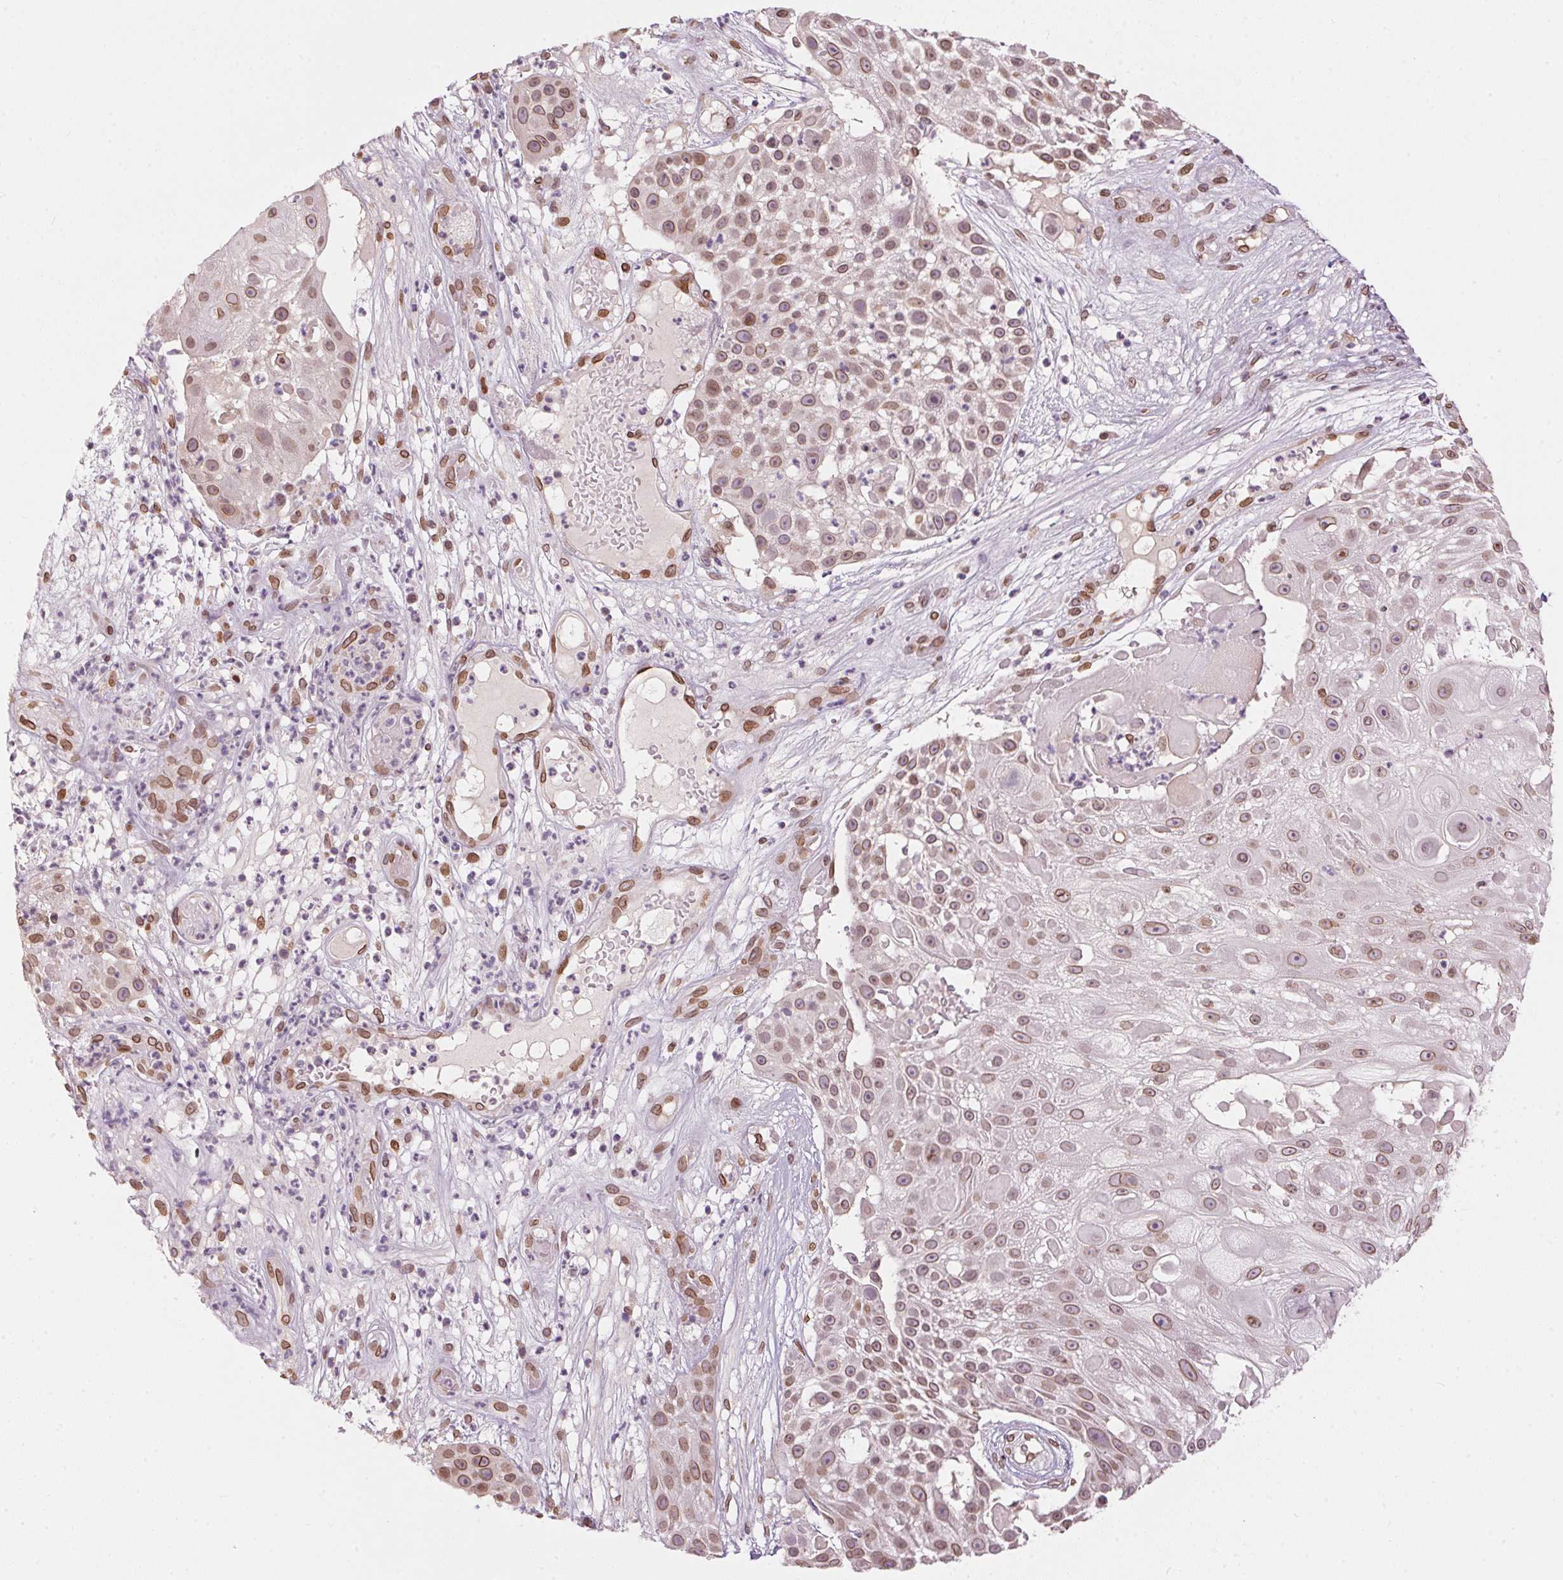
{"staining": {"intensity": "moderate", "quantity": ">75%", "location": "cytoplasmic/membranous,nuclear"}, "tissue": "skin cancer", "cell_type": "Tumor cells", "image_type": "cancer", "snomed": [{"axis": "morphology", "description": "Squamous cell carcinoma, NOS"}, {"axis": "topography", "description": "Skin"}], "caption": "Human skin cancer (squamous cell carcinoma) stained with a protein marker reveals moderate staining in tumor cells.", "gene": "TMEM175", "patient": {"sex": "female", "age": 86}}